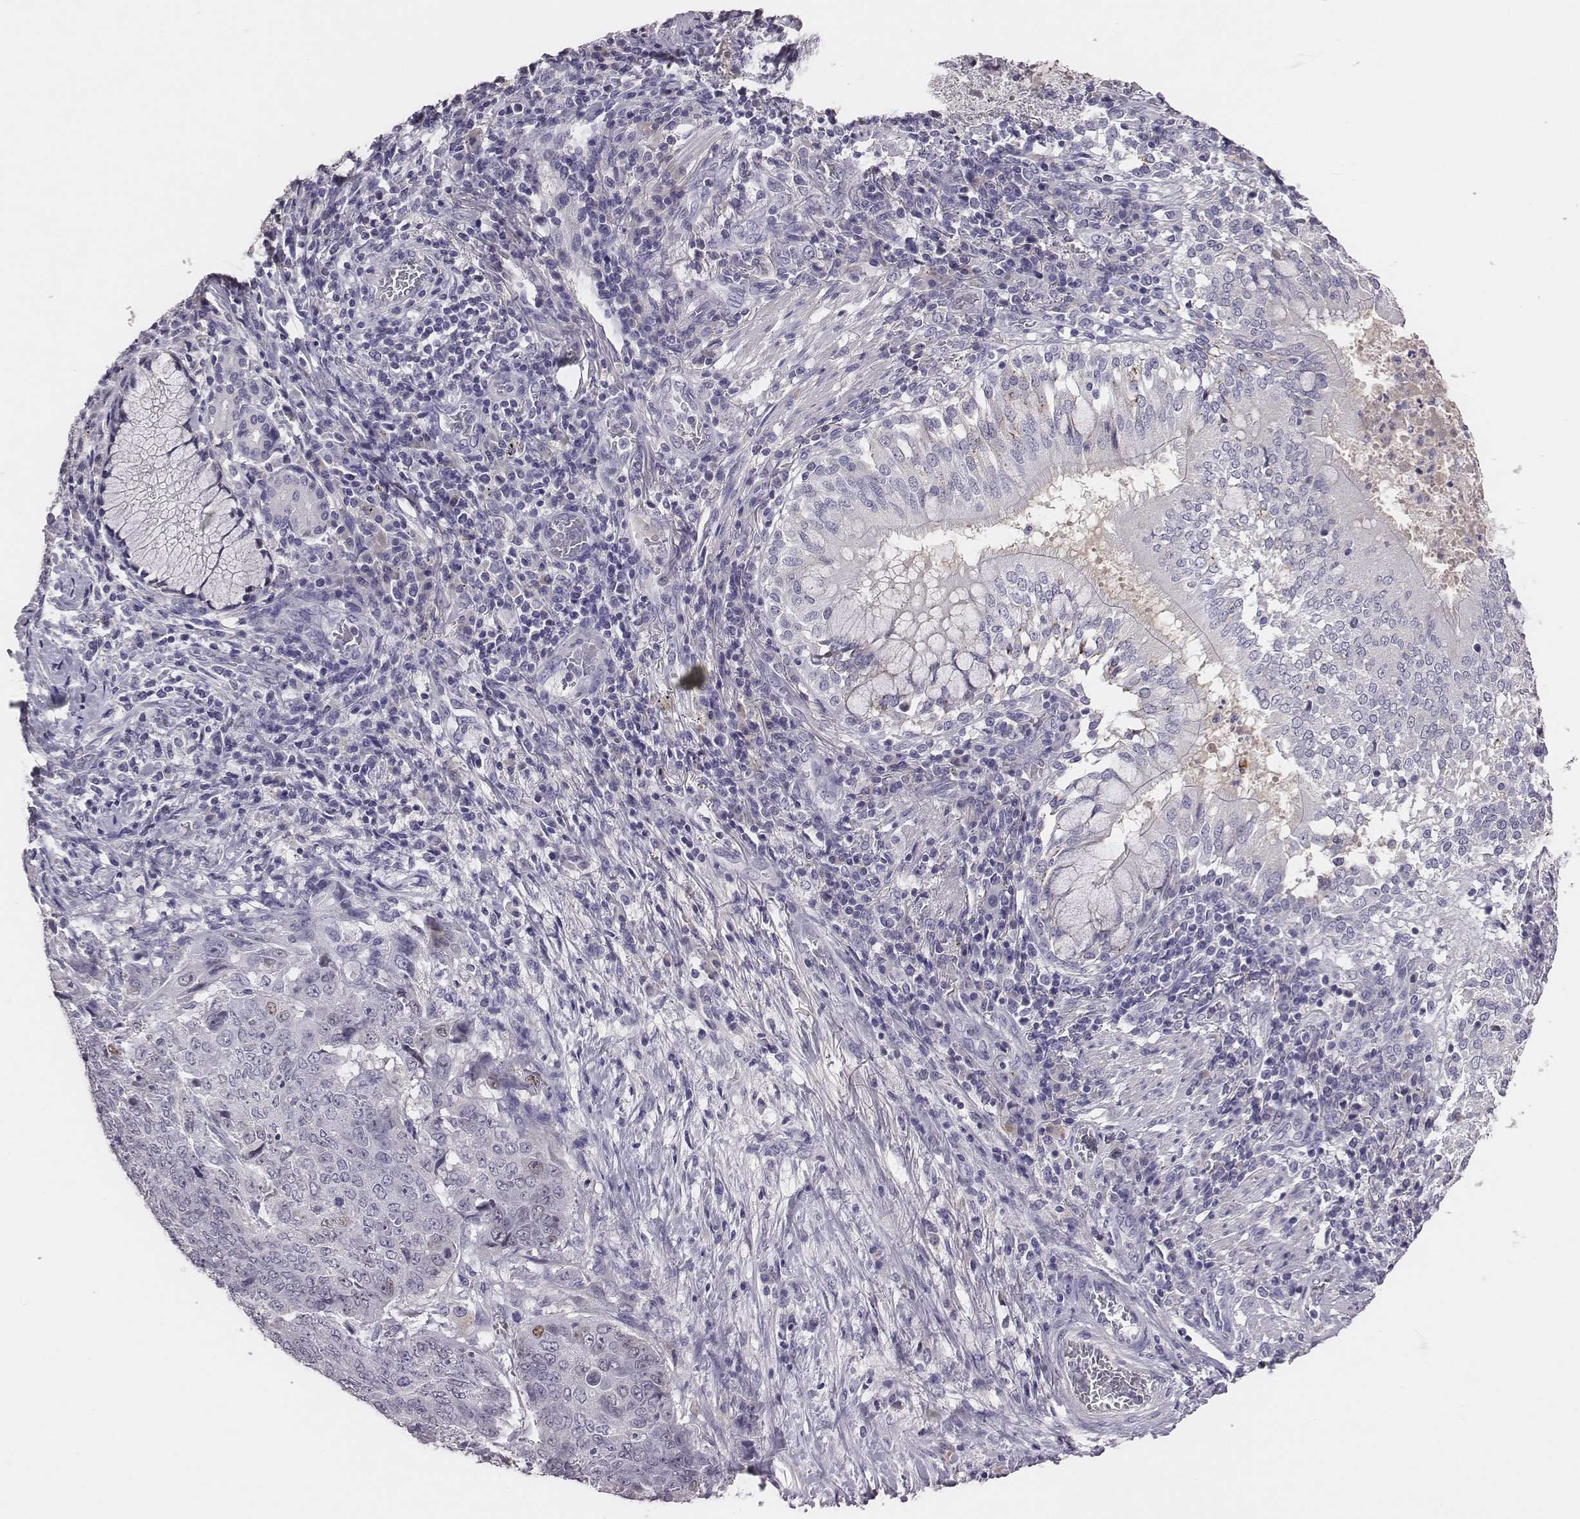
{"staining": {"intensity": "negative", "quantity": "none", "location": "none"}, "tissue": "lung cancer", "cell_type": "Tumor cells", "image_type": "cancer", "snomed": [{"axis": "morphology", "description": "Normal tissue, NOS"}, {"axis": "morphology", "description": "Squamous cell carcinoma, NOS"}, {"axis": "topography", "description": "Bronchus"}, {"axis": "topography", "description": "Lung"}], "caption": "IHC of human lung cancer (squamous cell carcinoma) shows no expression in tumor cells. (IHC, brightfield microscopy, high magnification).", "gene": "EN1", "patient": {"sex": "male", "age": 64}}